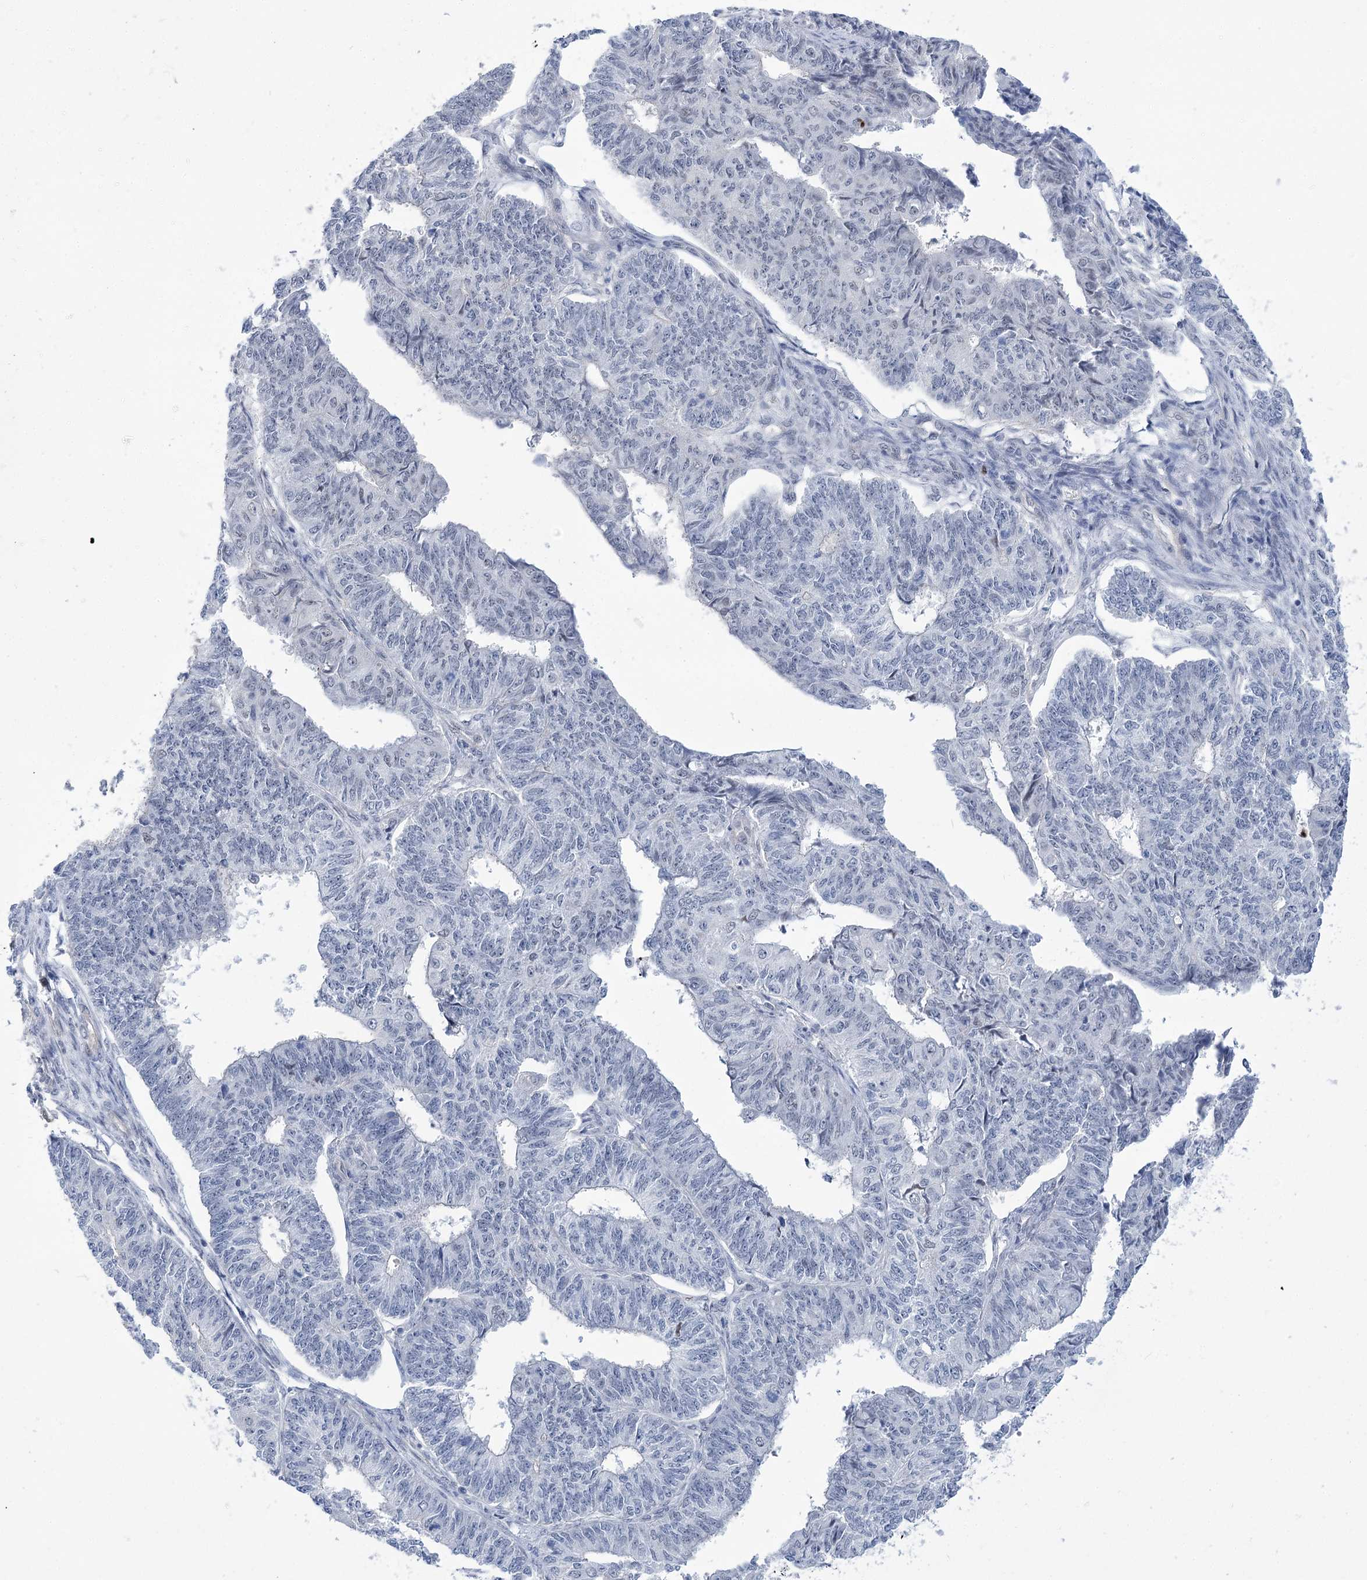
{"staining": {"intensity": "negative", "quantity": "none", "location": "none"}, "tissue": "endometrial cancer", "cell_type": "Tumor cells", "image_type": "cancer", "snomed": [{"axis": "morphology", "description": "Adenocarcinoma, NOS"}, {"axis": "topography", "description": "Endometrium"}], "caption": "DAB (3,3'-diaminobenzidine) immunohistochemical staining of endometrial cancer reveals no significant positivity in tumor cells. (DAB (3,3'-diaminobenzidine) IHC visualized using brightfield microscopy, high magnification).", "gene": "THAP6", "patient": {"sex": "female", "age": 32}}